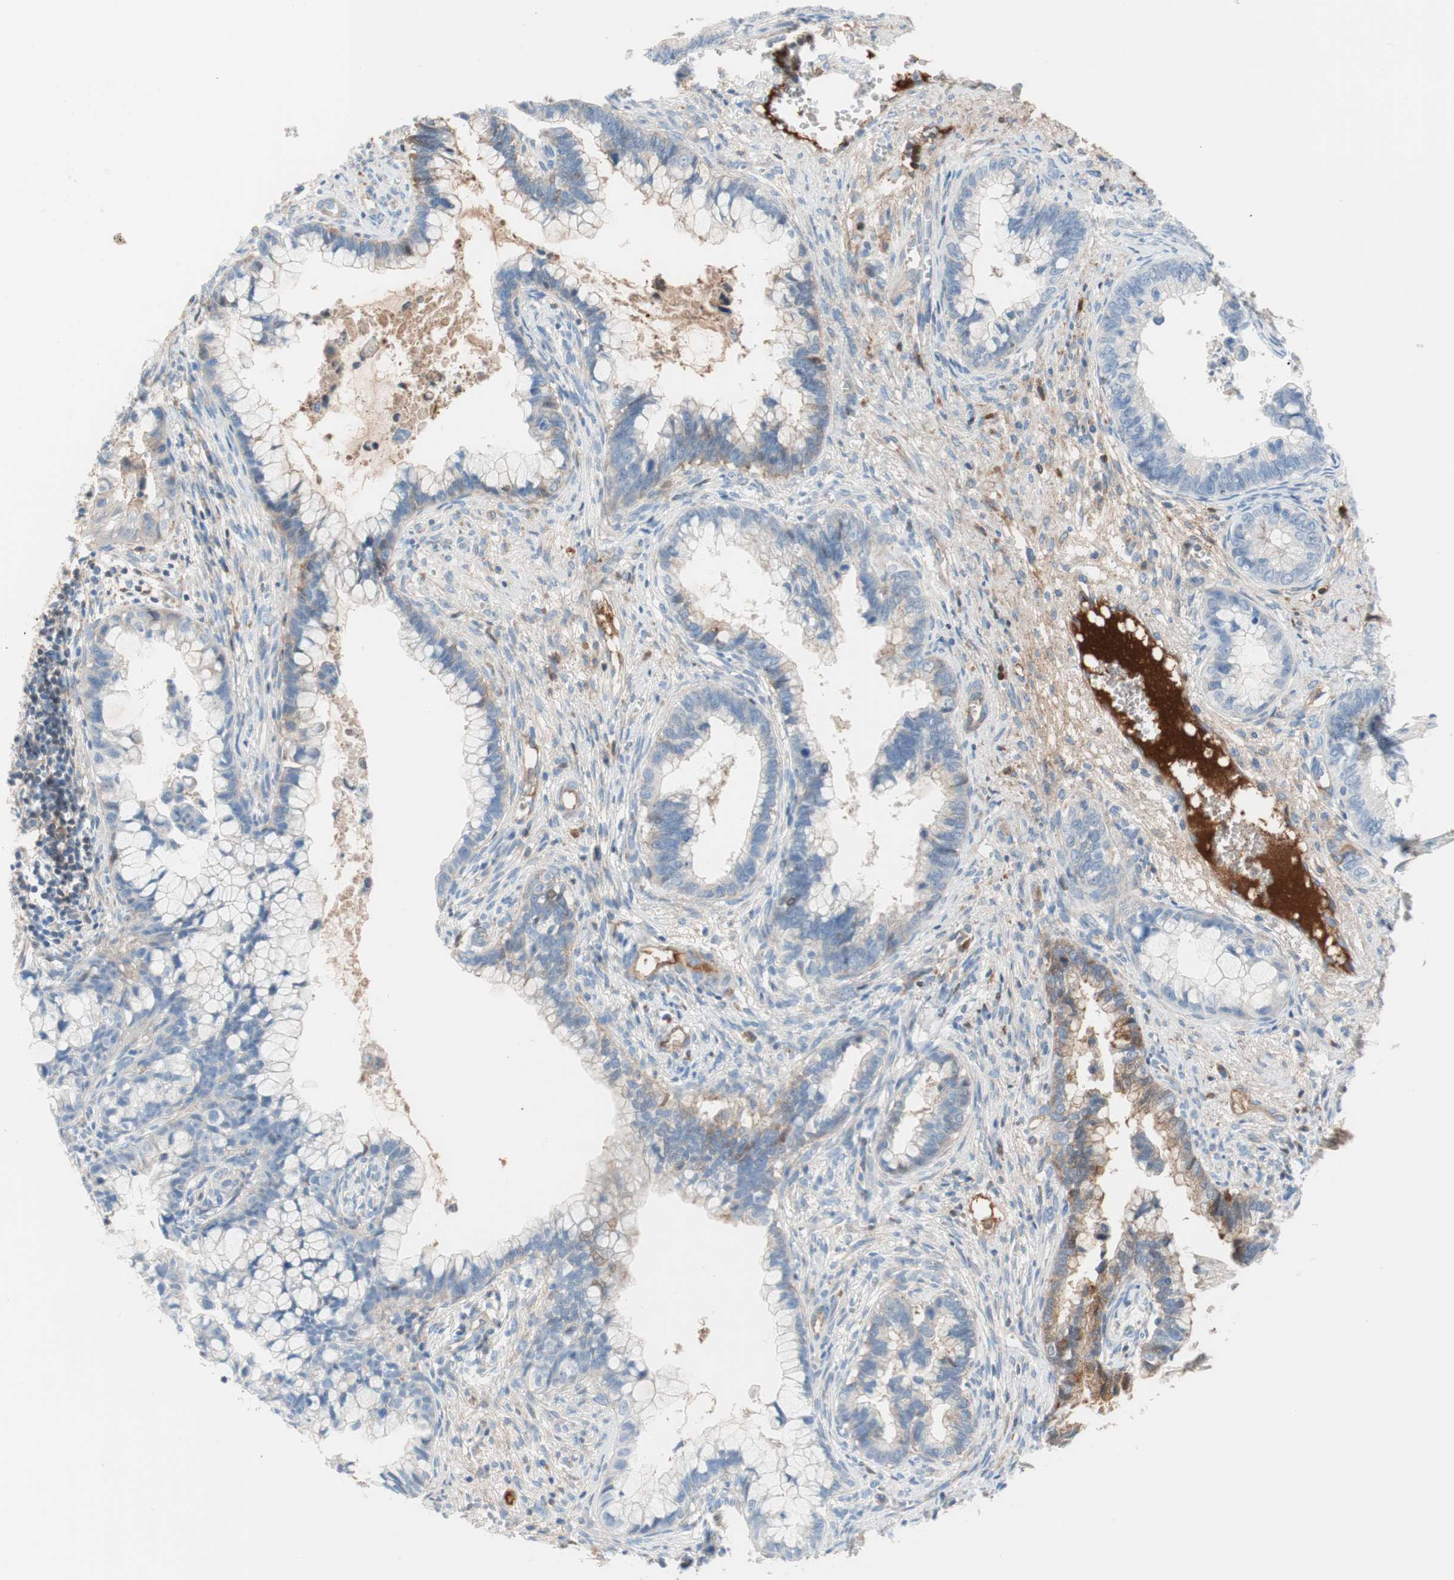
{"staining": {"intensity": "negative", "quantity": "none", "location": "none"}, "tissue": "cervical cancer", "cell_type": "Tumor cells", "image_type": "cancer", "snomed": [{"axis": "morphology", "description": "Adenocarcinoma, NOS"}, {"axis": "topography", "description": "Cervix"}], "caption": "The immunohistochemistry (IHC) histopathology image has no significant expression in tumor cells of adenocarcinoma (cervical) tissue.", "gene": "RBP4", "patient": {"sex": "female", "age": 44}}